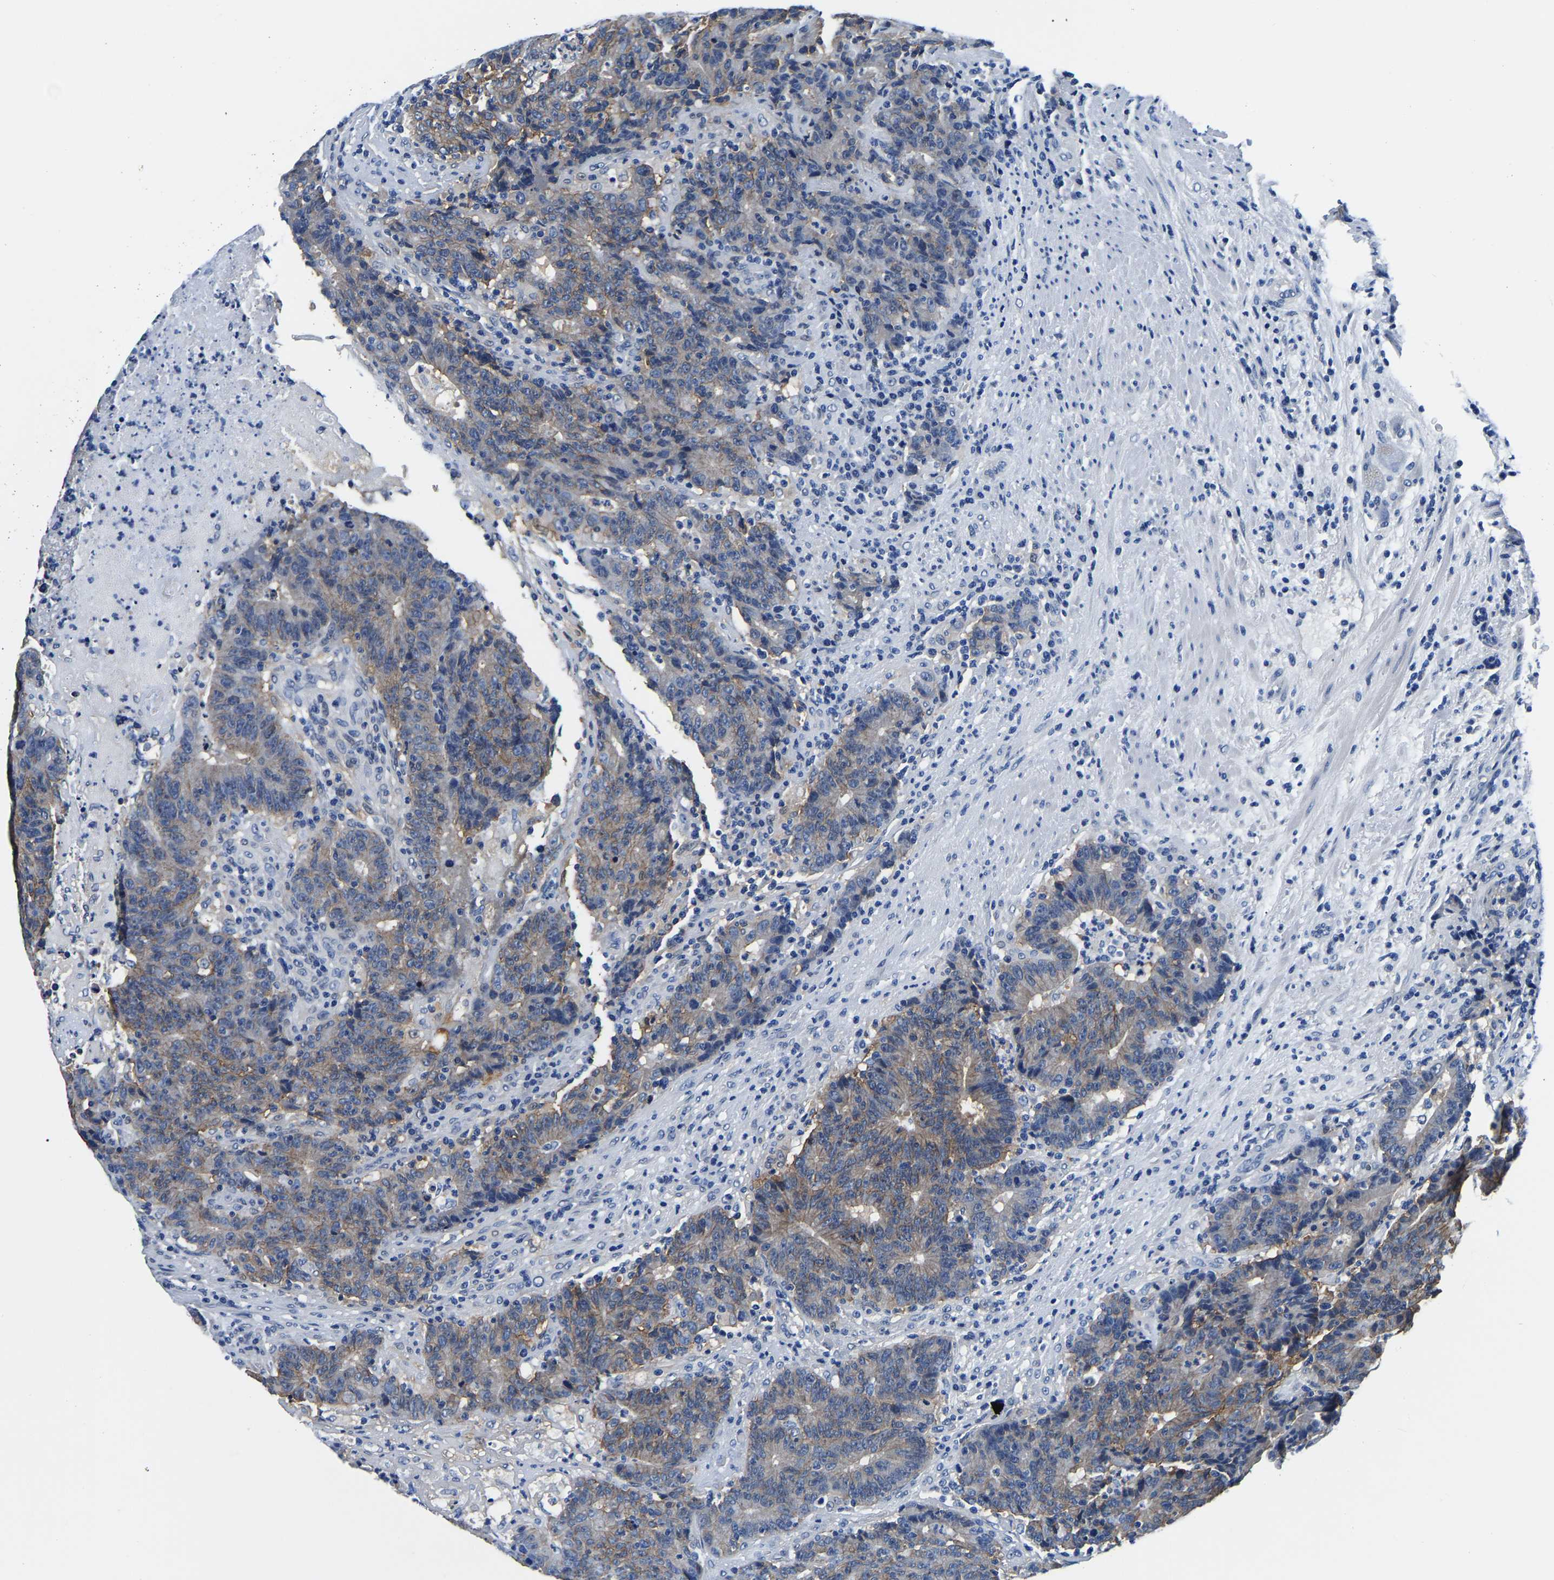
{"staining": {"intensity": "weak", "quantity": "25%-75%", "location": "cytoplasmic/membranous"}, "tissue": "colorectal cancer", "cell_type": "Tumor cells", "image_type": "cancer", "snomed": [{"axis": "morphology", "description": "Normal tissue, NOS"}, {"axis": "morphology", "description": "Adenocarcinoma, NOS"}, {"axis": "topography", "description": "Colon"}], "caption": "Immunohistochemistry staining of adenocarcinoma (colorectal), which reveals low levels of weak cytoplasmic/membranous expression in approximately 25%-75% of tumor cells indicating weak cytoplasmic/membranous protein staining. The staining was performed using DAB (3,3'-diaminobenzidine) (brown) for protein detection and nuclei were counterstained in hematoxylin (blue).", "gene": "ACO1", "patient": {"sex": "female", "age": 75}}